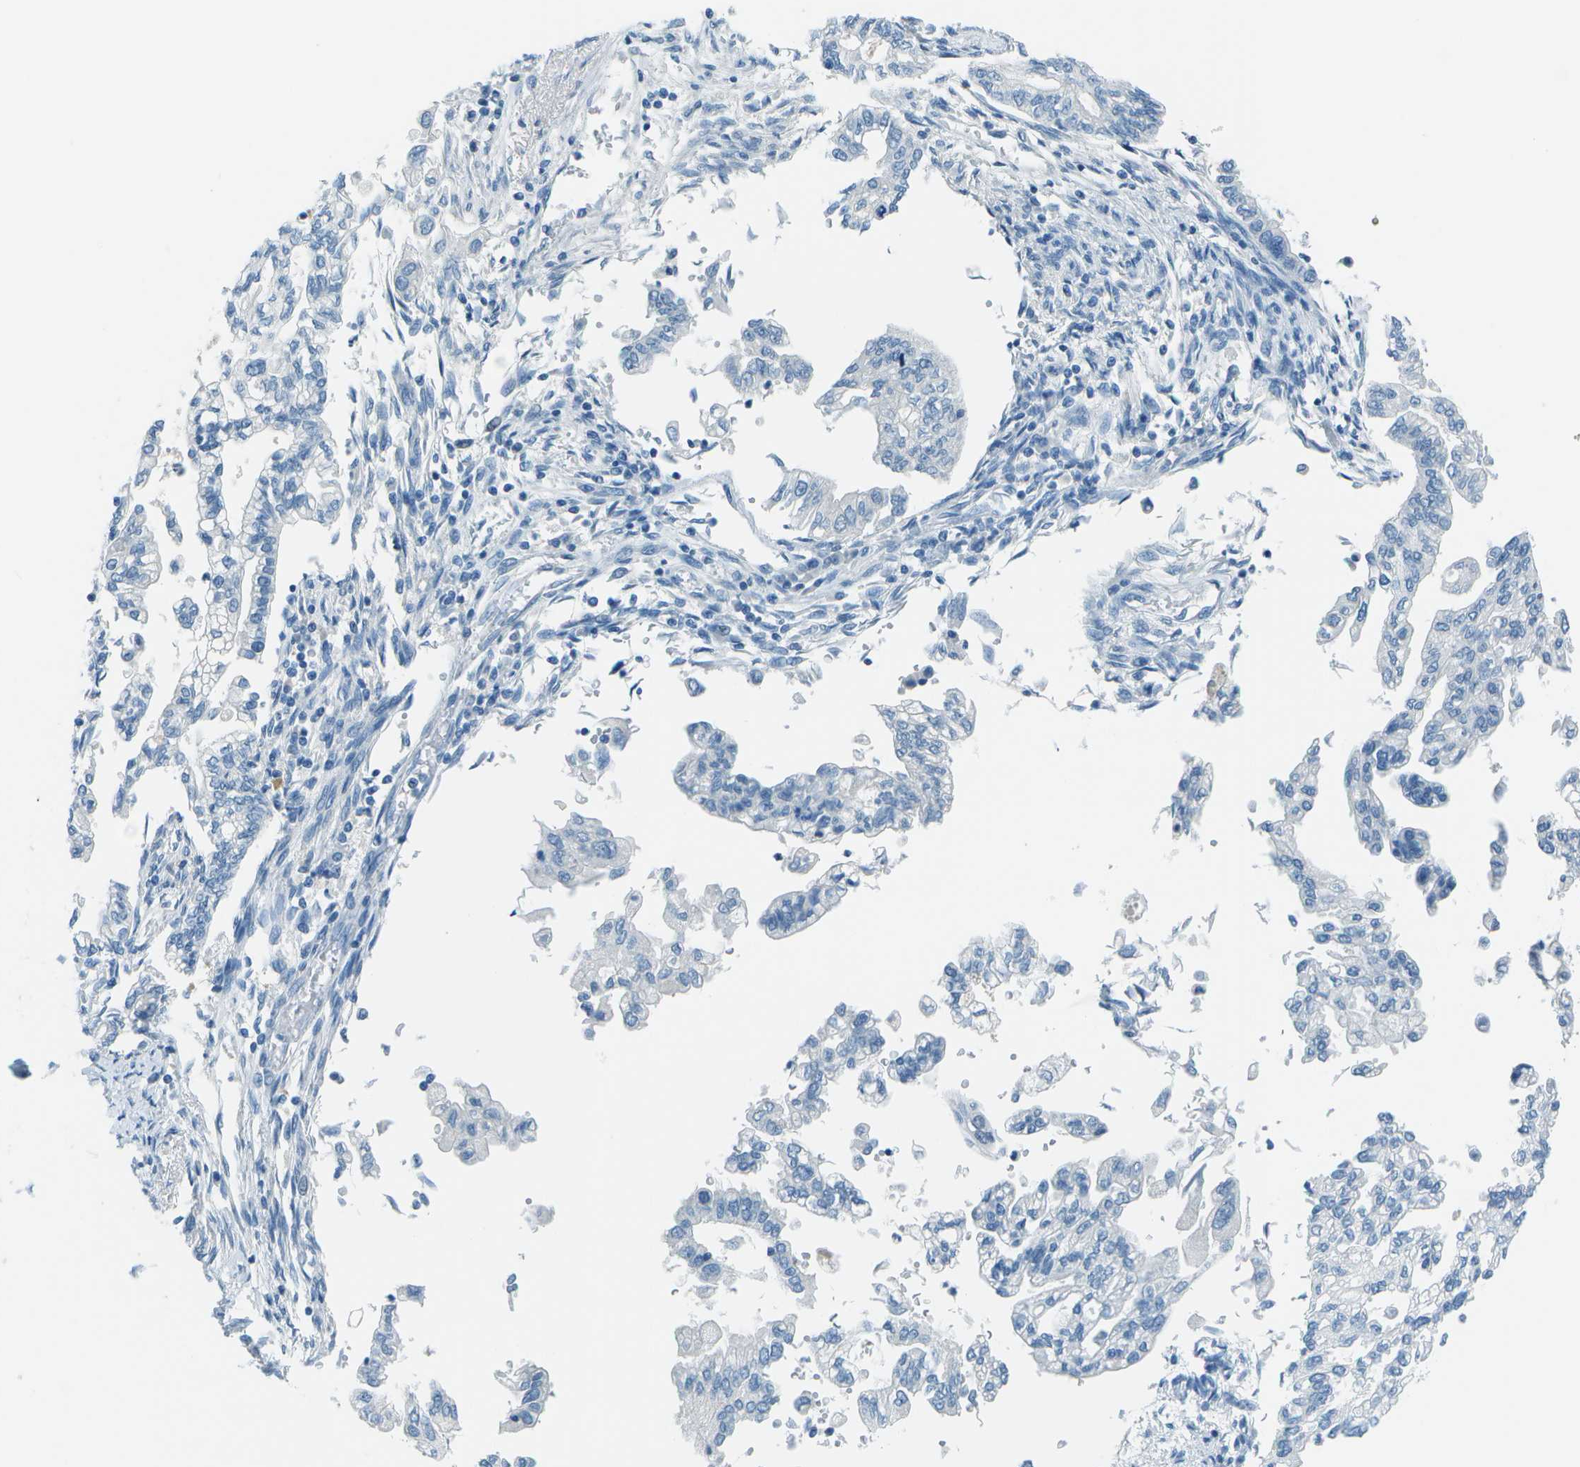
{"staining": {"intensity": "negative", "quantity": "none", "location": "none"}, "tissue": "pancreatic cancer", "cell_type": "Tumor cells", "image_type": "cancer", "snomed": [{"axis": "morphology", "description": "Normal tissue, NOS"}, {"axis": "topography", "description": "Pancreas"}], "caption": "DAB immunohistochemical staining of pancreatic cancer reveals no significant staining in tumor cells.", "gene": "FGF1", "patient": {"sex": "male", "age": 42}}